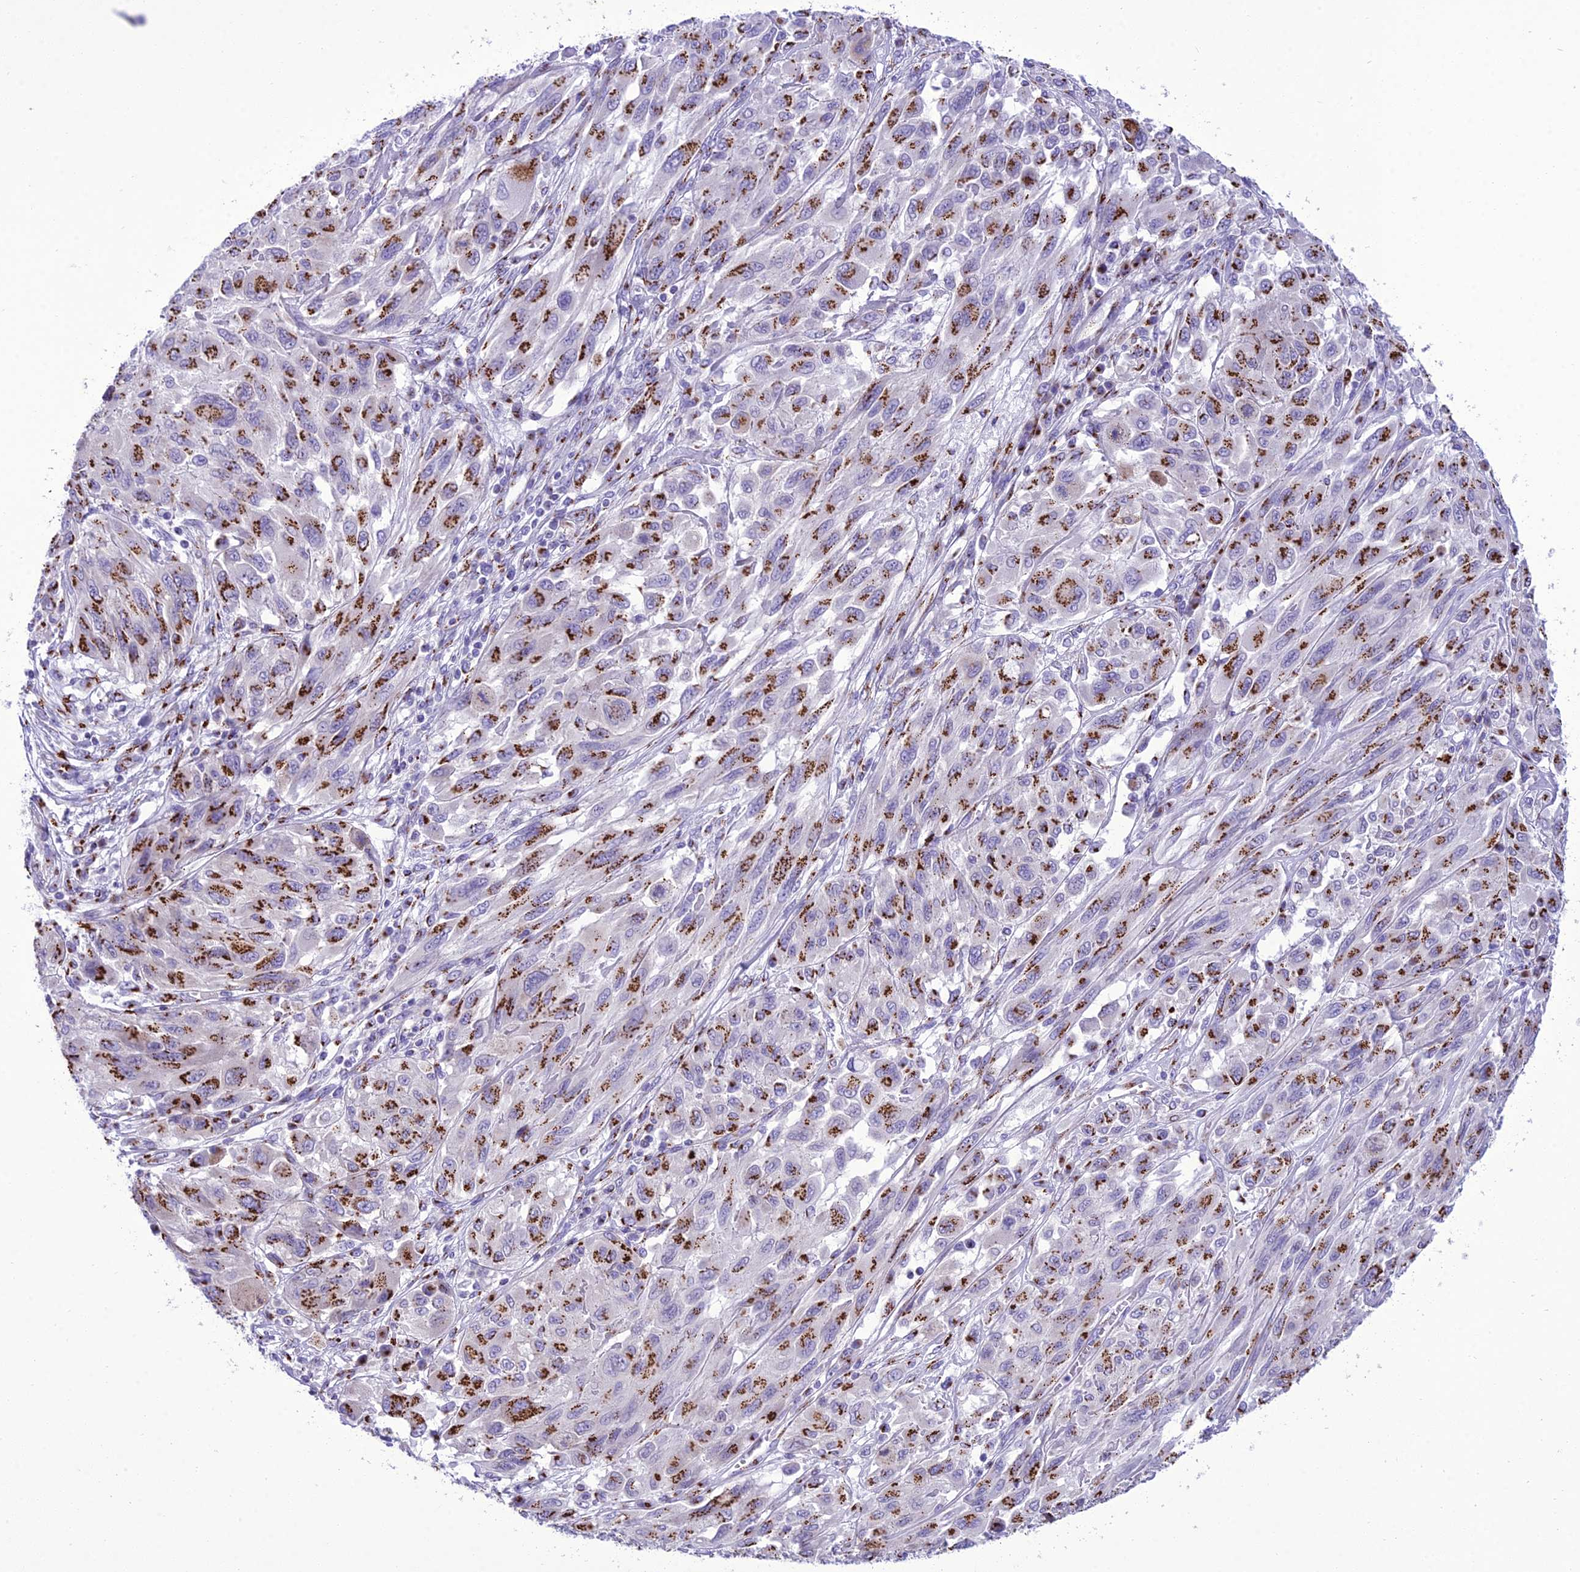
{"staining": {"intensity": "strong", "quantity": ">75%", "location": "cytoplasmic/membranous"}, "tissue": "melanoma", "cell_type": "Tumor cells", "image_type": "cancer", "snomed": [{"axis": "morphology", "description": "Malignant melanoma, NOS"}, {"axis": "topography", "description": "Skin"}], "caption": "The immunohistochemical stain shows strong cytoplasmic/membranous expression in tumor cells of melanoma tissue. The staining is performed using DAB (3,3'-diaminobenzidine) brown chromogen to label protein expression. The nuclei are counter-stained blue using hematoxylin.", "gene": "GOLM2", "patient": {"sex": "female", "age": 91}}